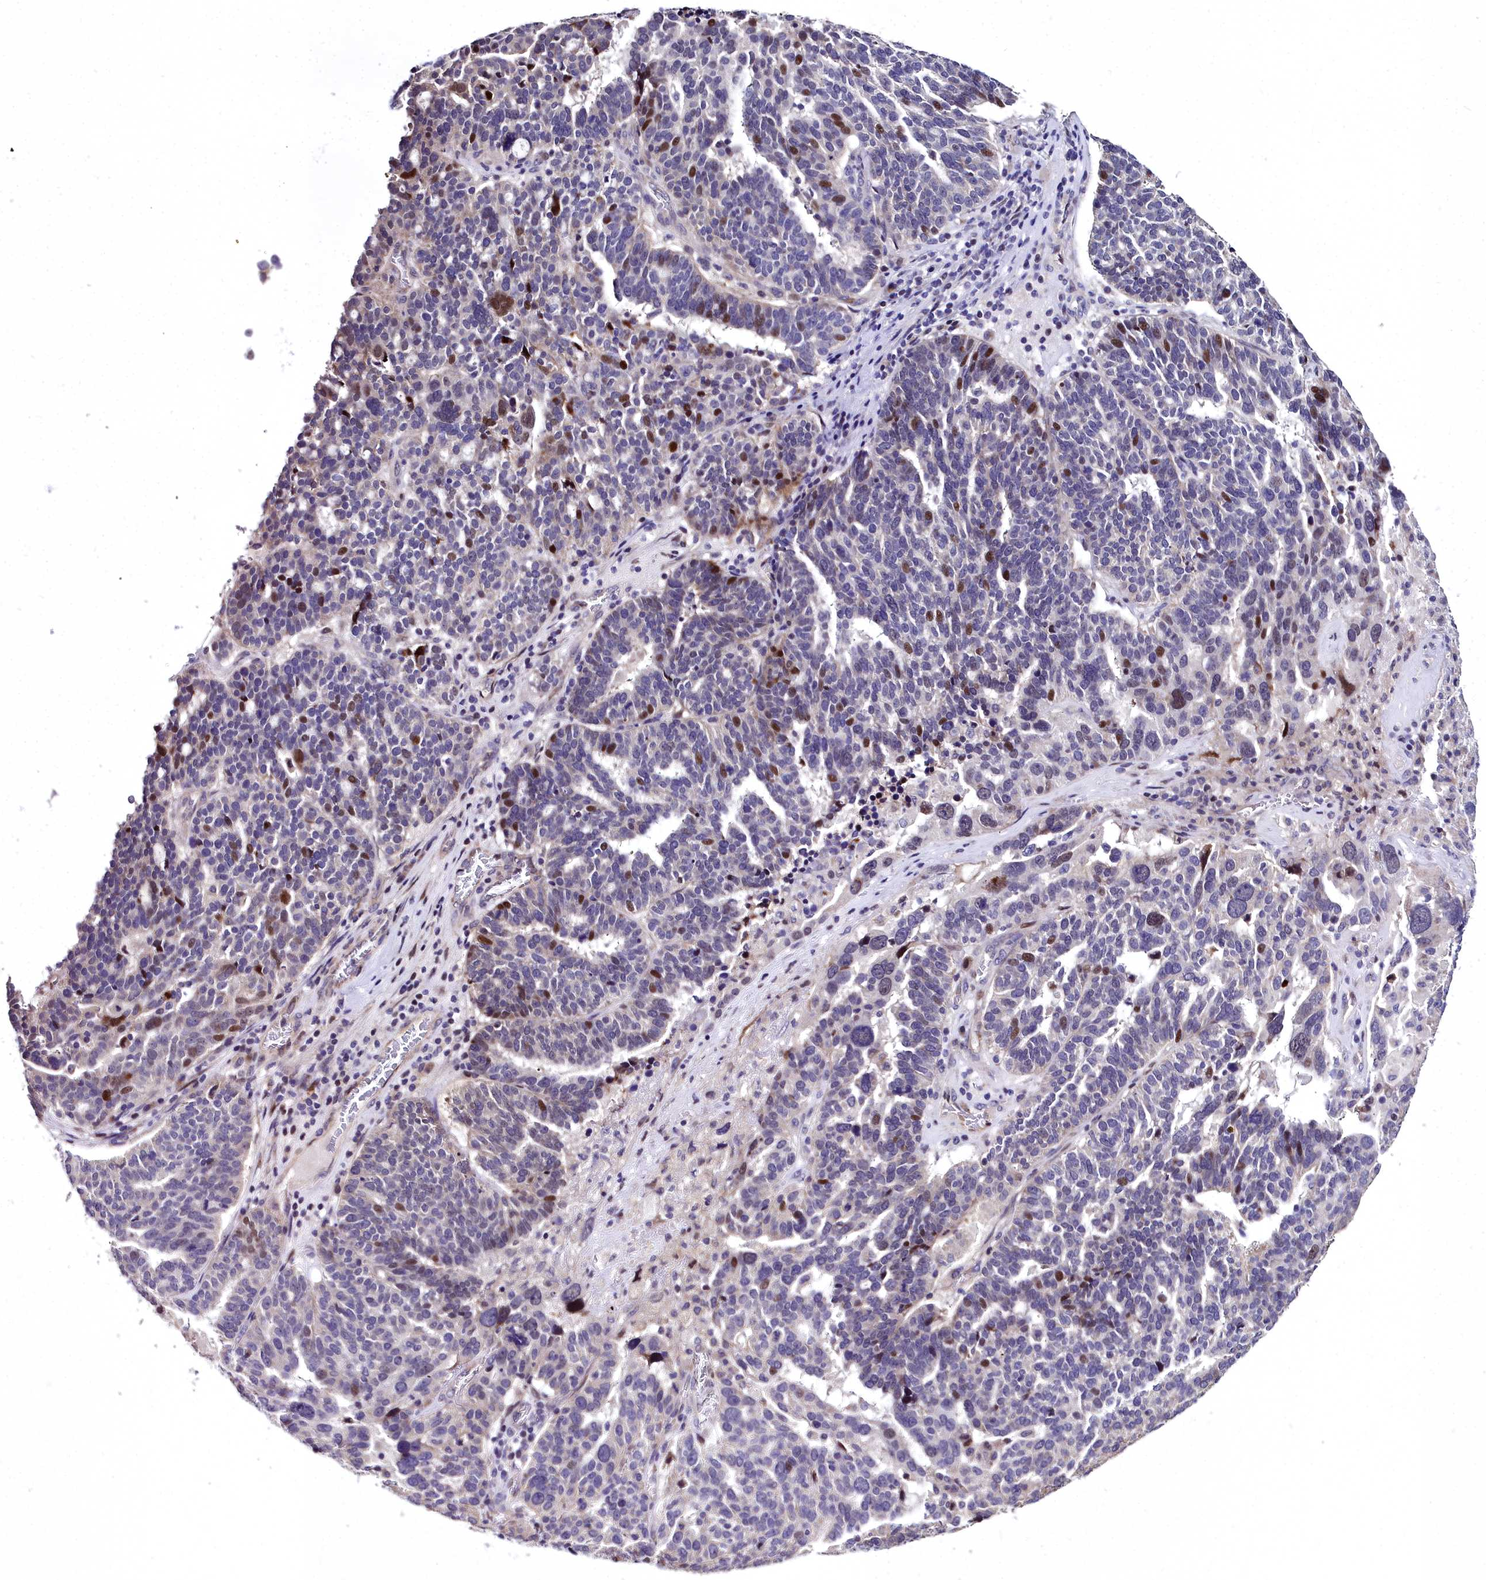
{"staining": {"intensity": "moderate", "quantity": "<25%", "location": "nuclear"}, "tissue": "ovarian cancer", "cell_type": "Tumor cells", "image_type": "cancer", "snomed": [{"axis": "morphology", "description": "Cystadenocarcinoma, serous, NOS"}, {"axis": "topography", "description": "Ovary"}], "caption": "Moderate nuclear staining is seen in approximately <25% of tumor cells in serous cystadenocarcinoma (ovarian). The protein of interest is stained brown, and the nuclei are stained in blue (DAB IHC with brightfield microscopy, high magnification).", "gene": "AP1M1", "patient": {"sex": "female", "age": 59}}